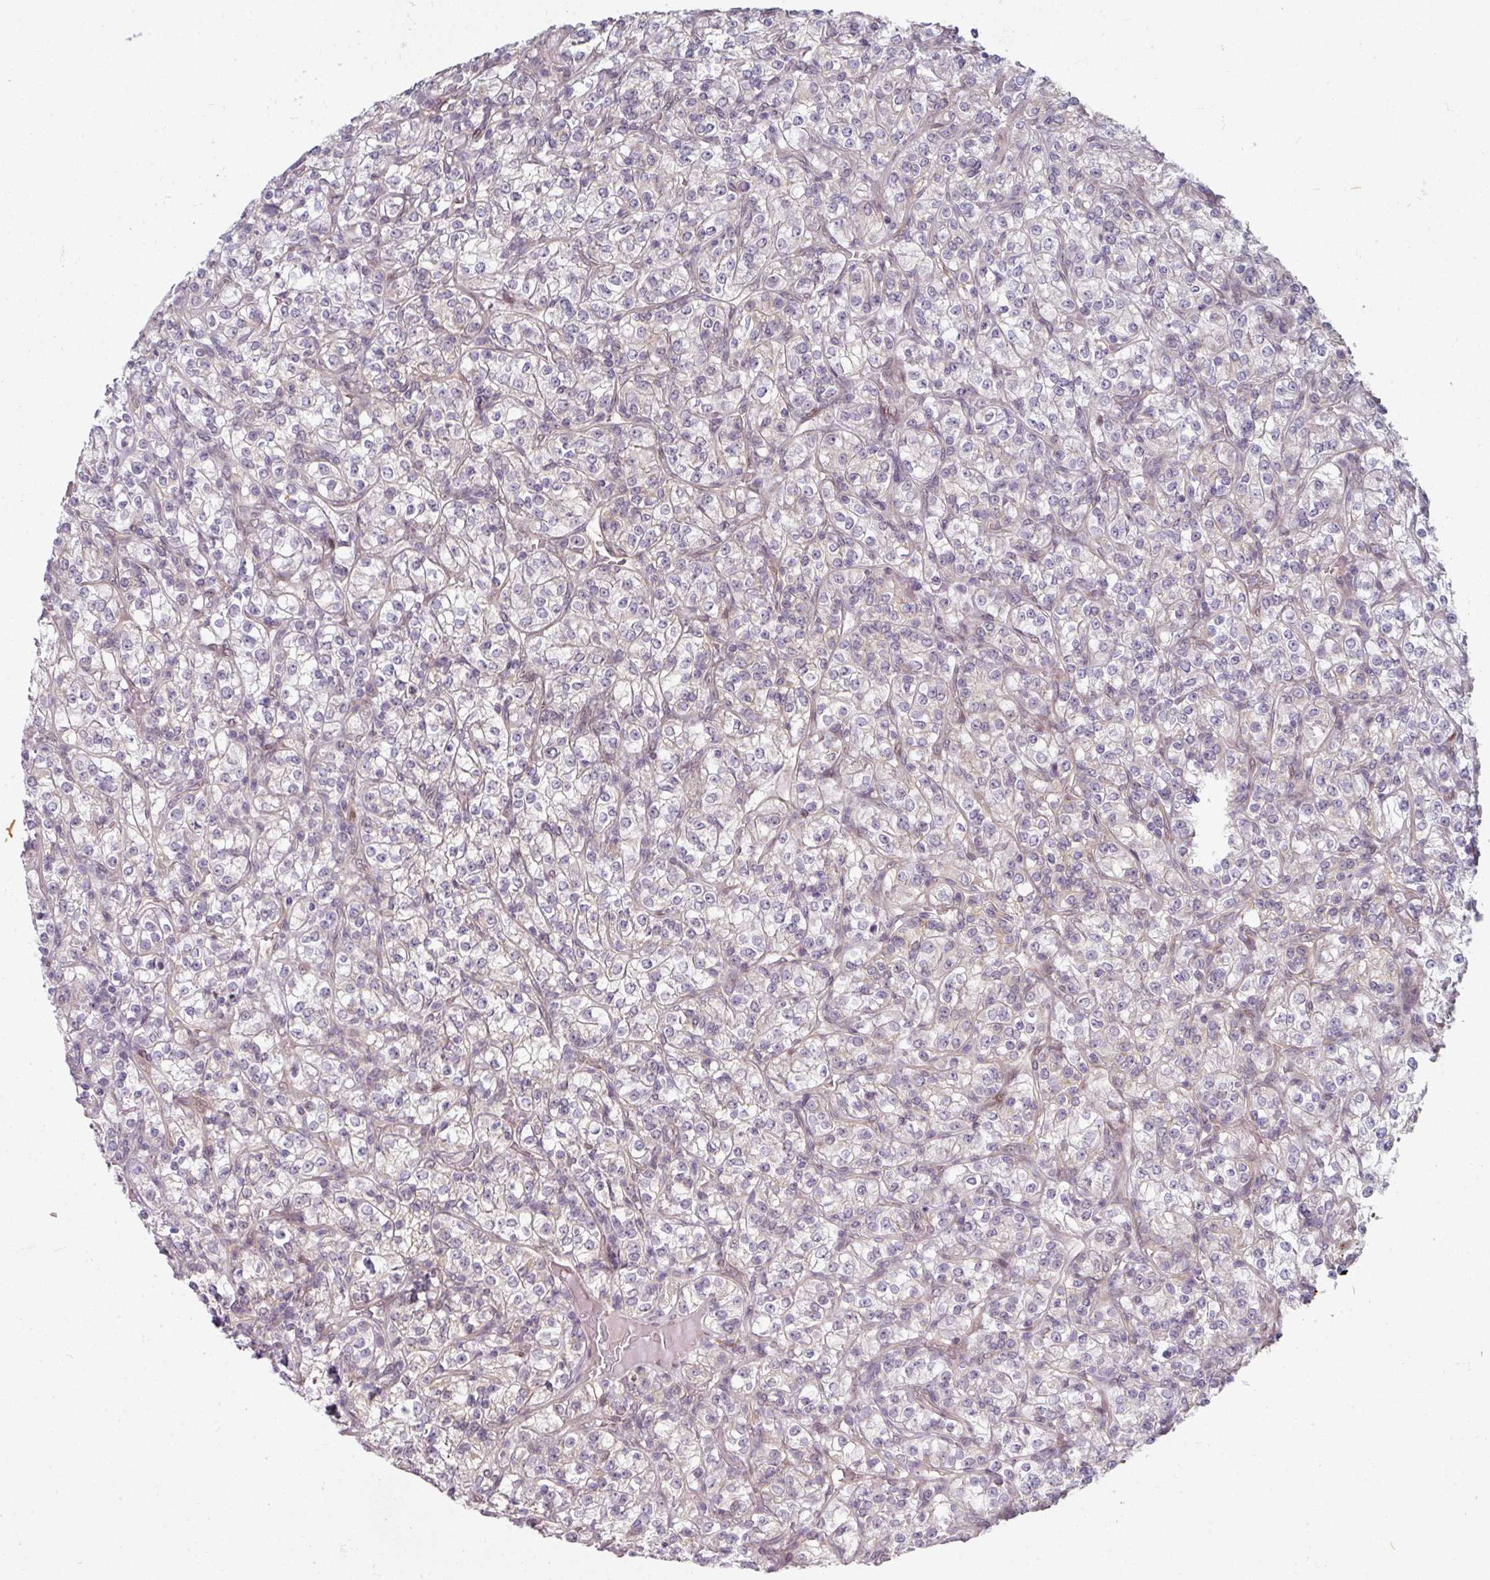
{"staining": {"intensity": "negative", "quantity": "none", "location": "none"}, "tissue": "renal cancer", "cell_type": "Tumor cells", "image_type": "cancer", "snomed": [{"axis": "morphology", "description": "Adenocarcinoma, NOS"}, {"axis": "topography", "description": "Kidney"}], "caption": "Human renal cancer stained for a protein using IHC displays no positivity in tumor cells.", "gene": "TMCC1", "patient": {"sex": "male", "age": 77}}